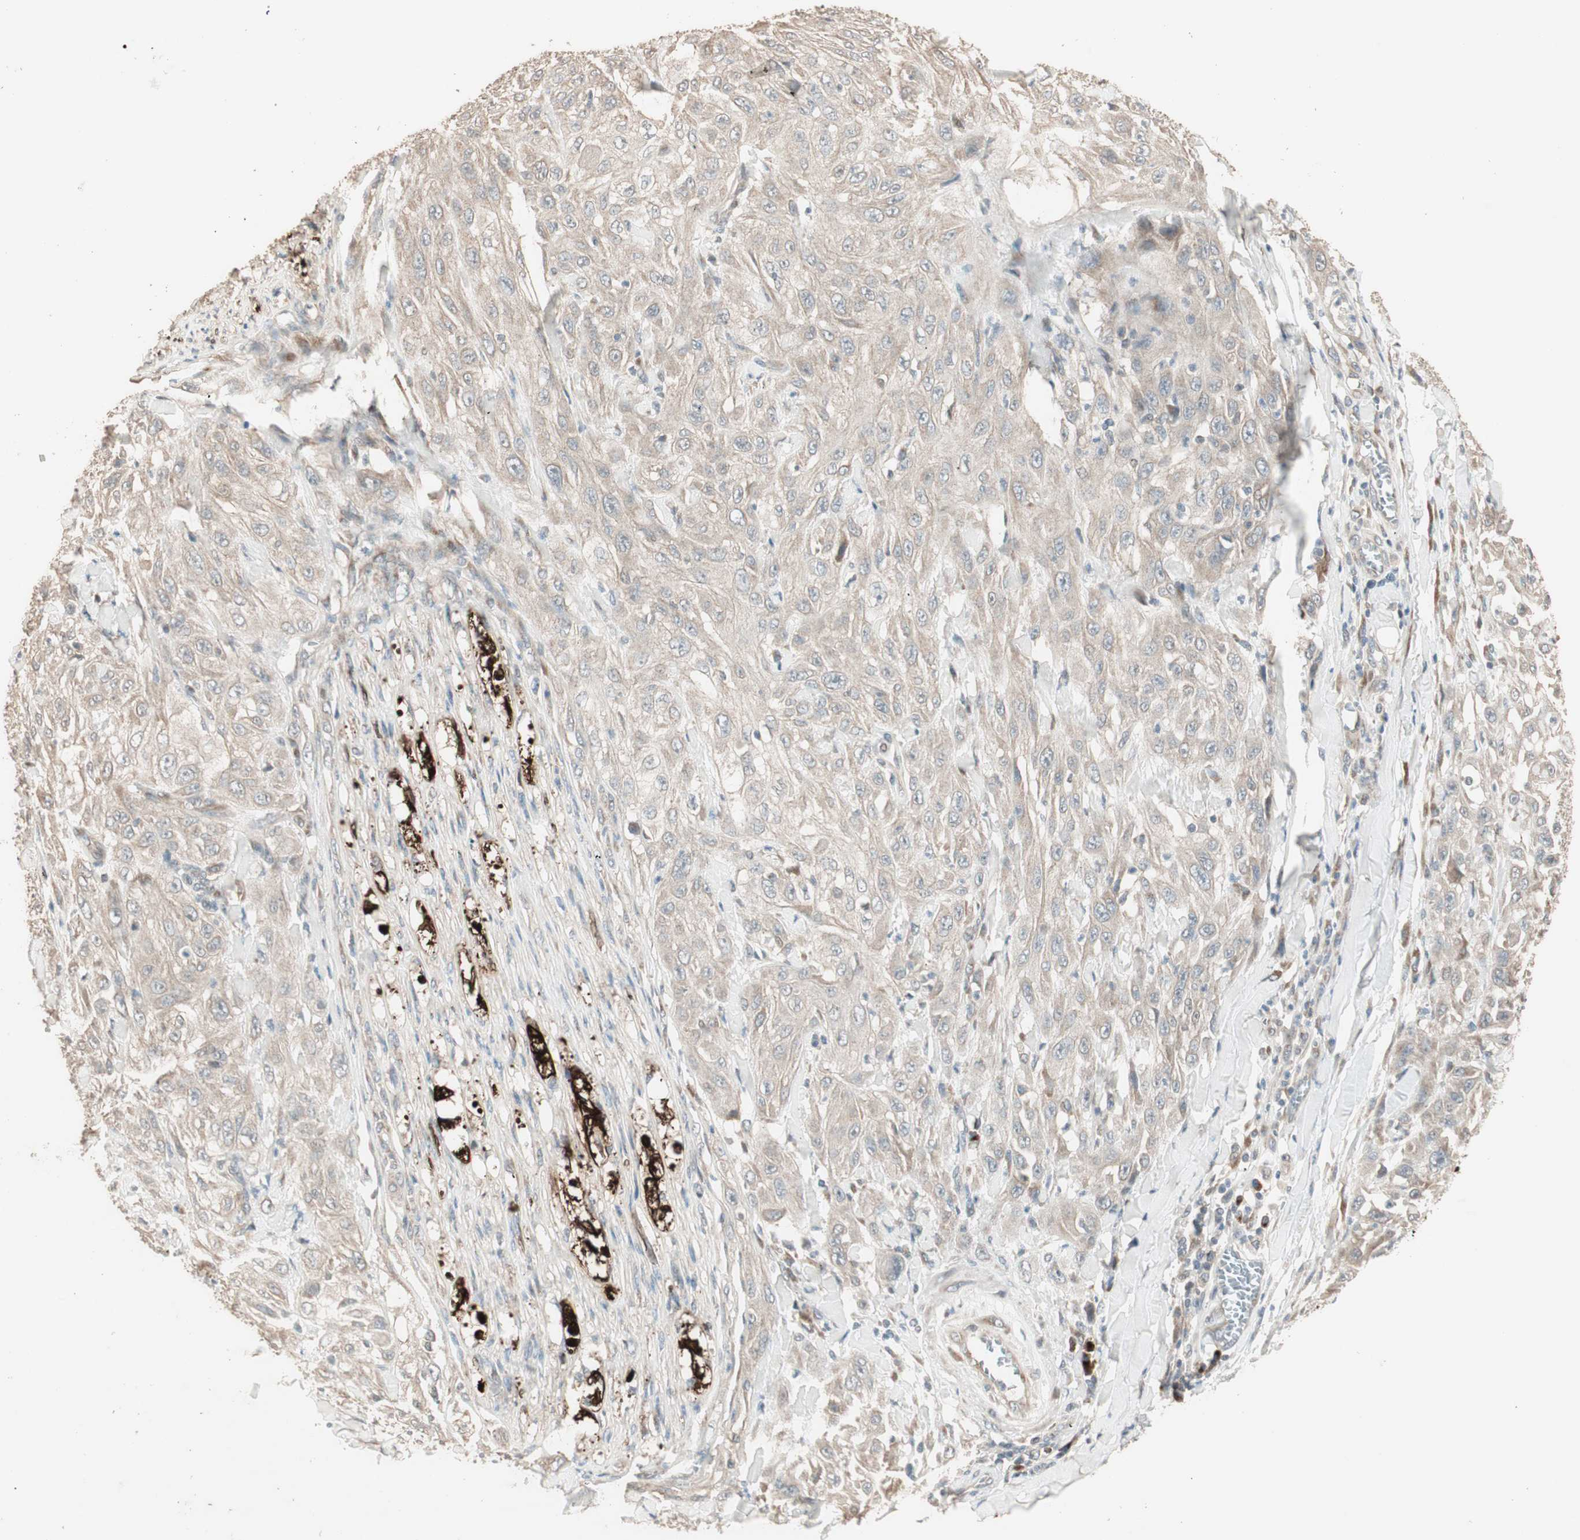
{"staining": {"intensity": "weak", "quantity": ">75%", "location": "cytoplasmic/membranous"}, "tissue": "skin cancer", "cell_type": "Tumor cells", "image_type": "cancer", "snomed": [{"axis": "morphology", "description": "Squamous cell carcinoma, NOS"}, {"axis": "morphology", "description": "Squamous cell carcinoma, metastatic, NOS"}, {"axis": "topography", "description": "Skin"}, {"axis": "topography", "description": "Lymph node"}], "caption": "Protein expression analysis of skin cancer reveals weak cytoplasmic/membranous positivity in approximately >75% of tumor cells.", "gene": "RARRES1", "patient": {"sex": "male", "age": 75}}